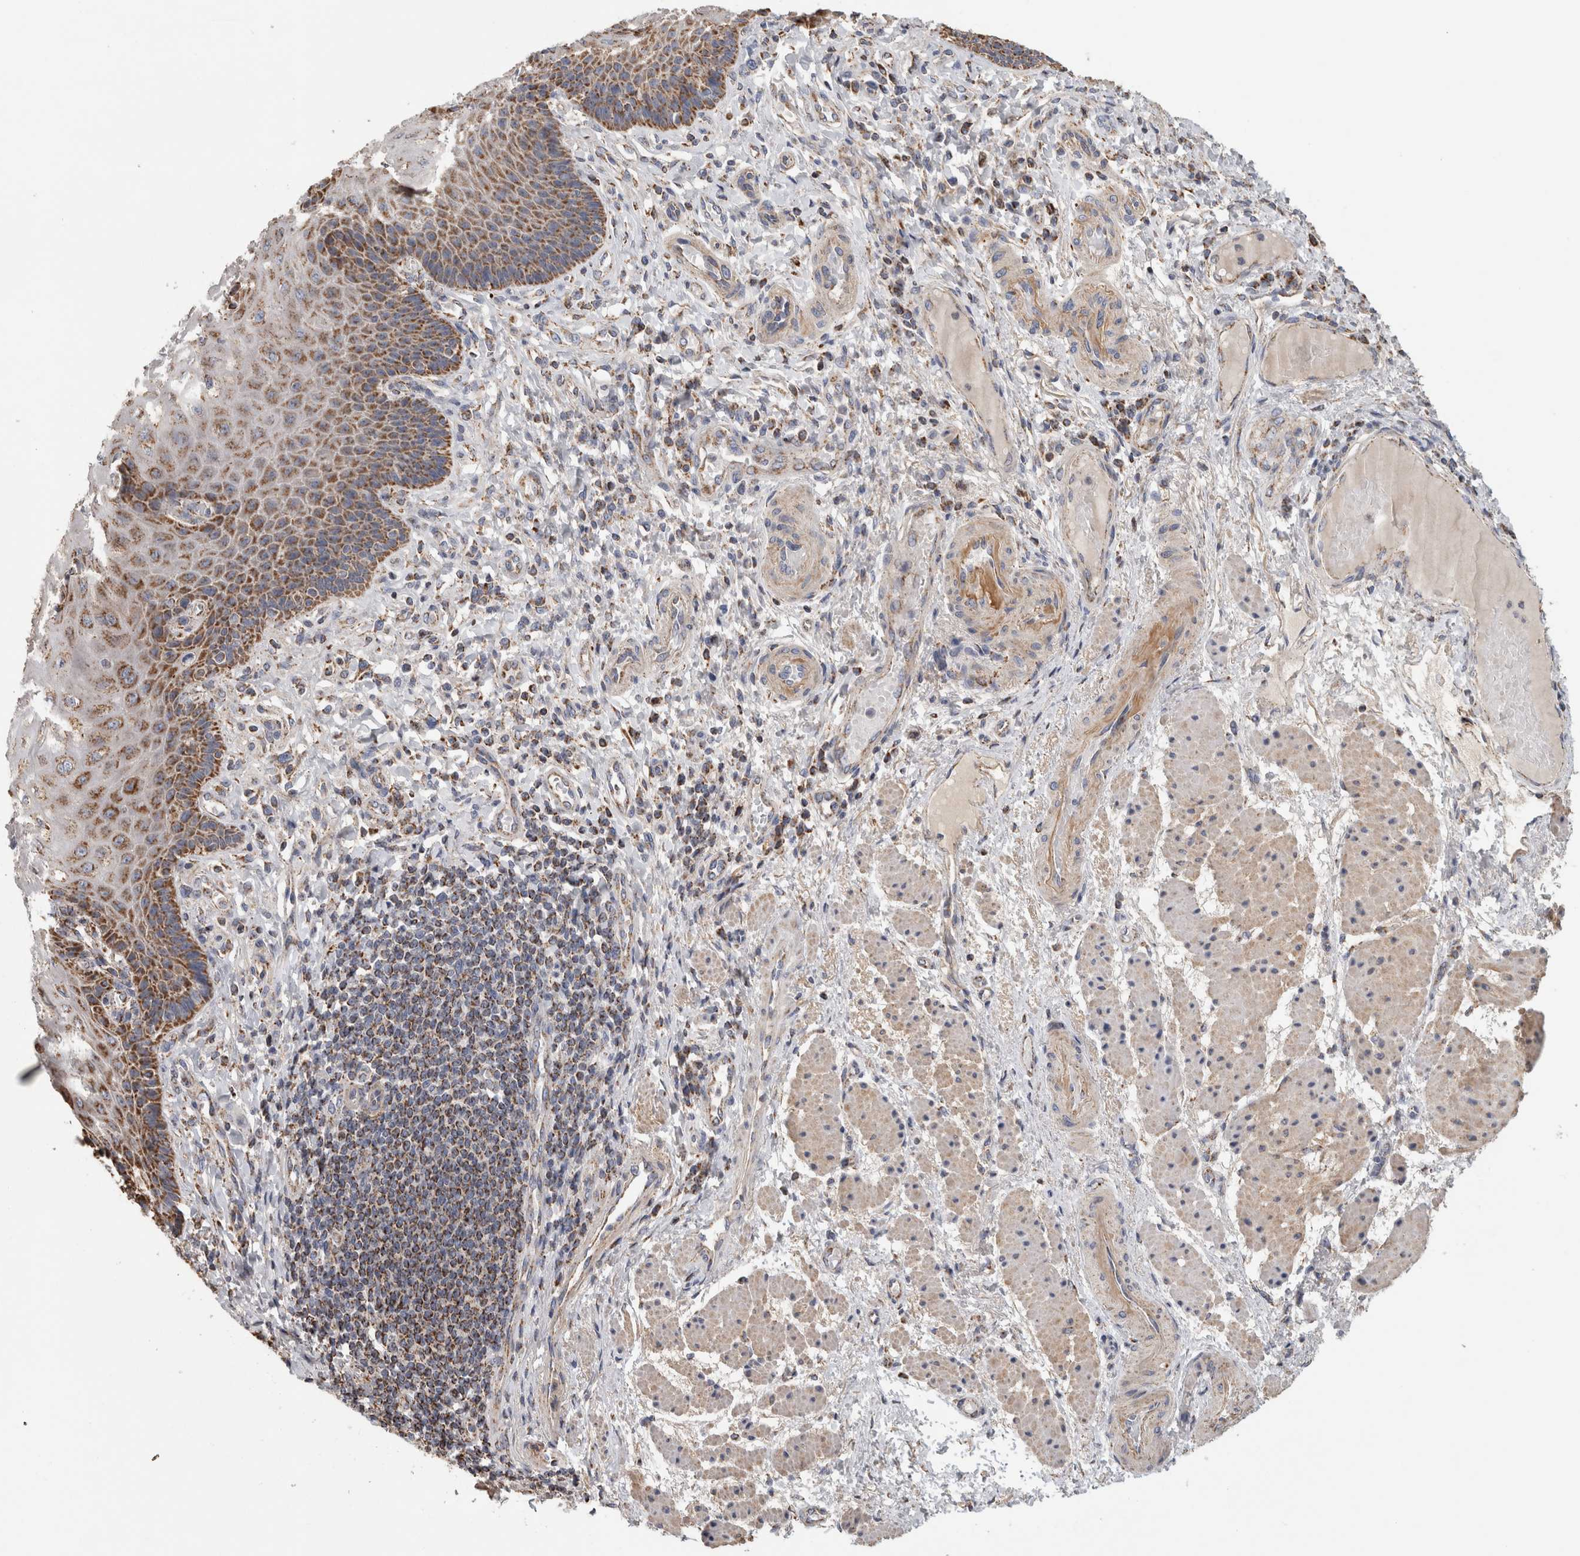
{"staining": {"intensity": "moderate", "quantity": ">75%", "location": "cytoplasmic/membranous"}, "tissue": "esophagus", "cell_type": "Squamous epithelial cells", "image_type": "normal", "snomed": [{"axis": "morphology", "description": "Normal tissue, NOS"}, {"axis": "topography", "description": "Esophagus"}], "caption": "Immunohistochemistry (IHC) (DAB (3,3'-diaminobenzidine)) staining of unremarkable human esophagus displays moderate cytoplasmic/membranous protein staining in about >75% of squamous epithelial cells.", "gene": "ST8SIA1", "patient": {"sex": "male", "age": 54}}